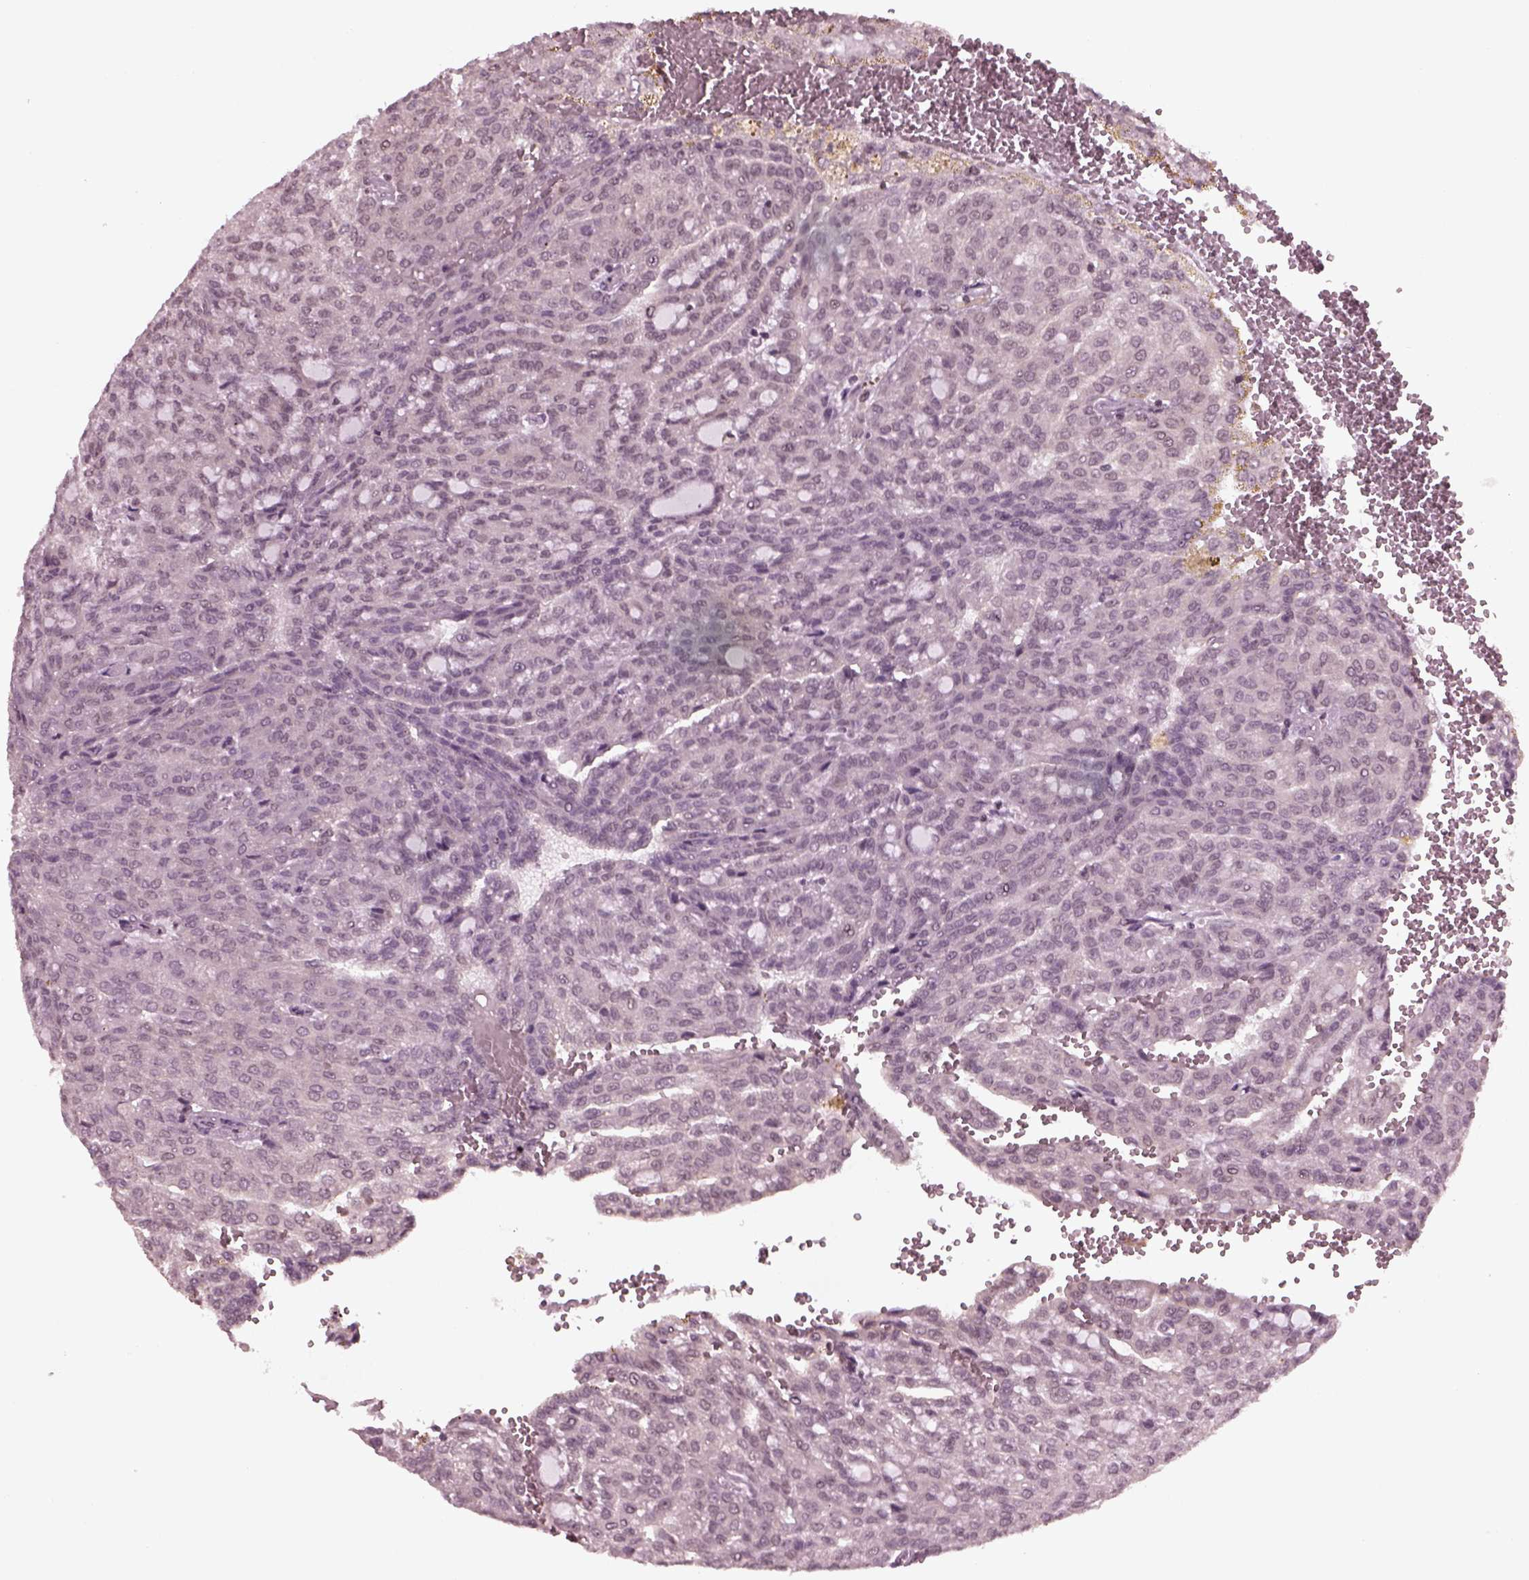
{"staining": {"intensity": "negative", "quantity": "none", "location": "none"}, "tissue": "renal cancer", "cell_type": "Tumor cells", "image_type": "cancer", "snomed": [{"axis": "morphology", "description": "Adenocarcinoma, NOS"}, {"axis": "topography", "description": "Kidney"}], "caption": "DAB immunohistochemical staining of adenocarcinoma (renal) displays no significant staining in tumor cells.", "gene": "RUVBL2", "patient": {"sex": "male", "age": 63}}